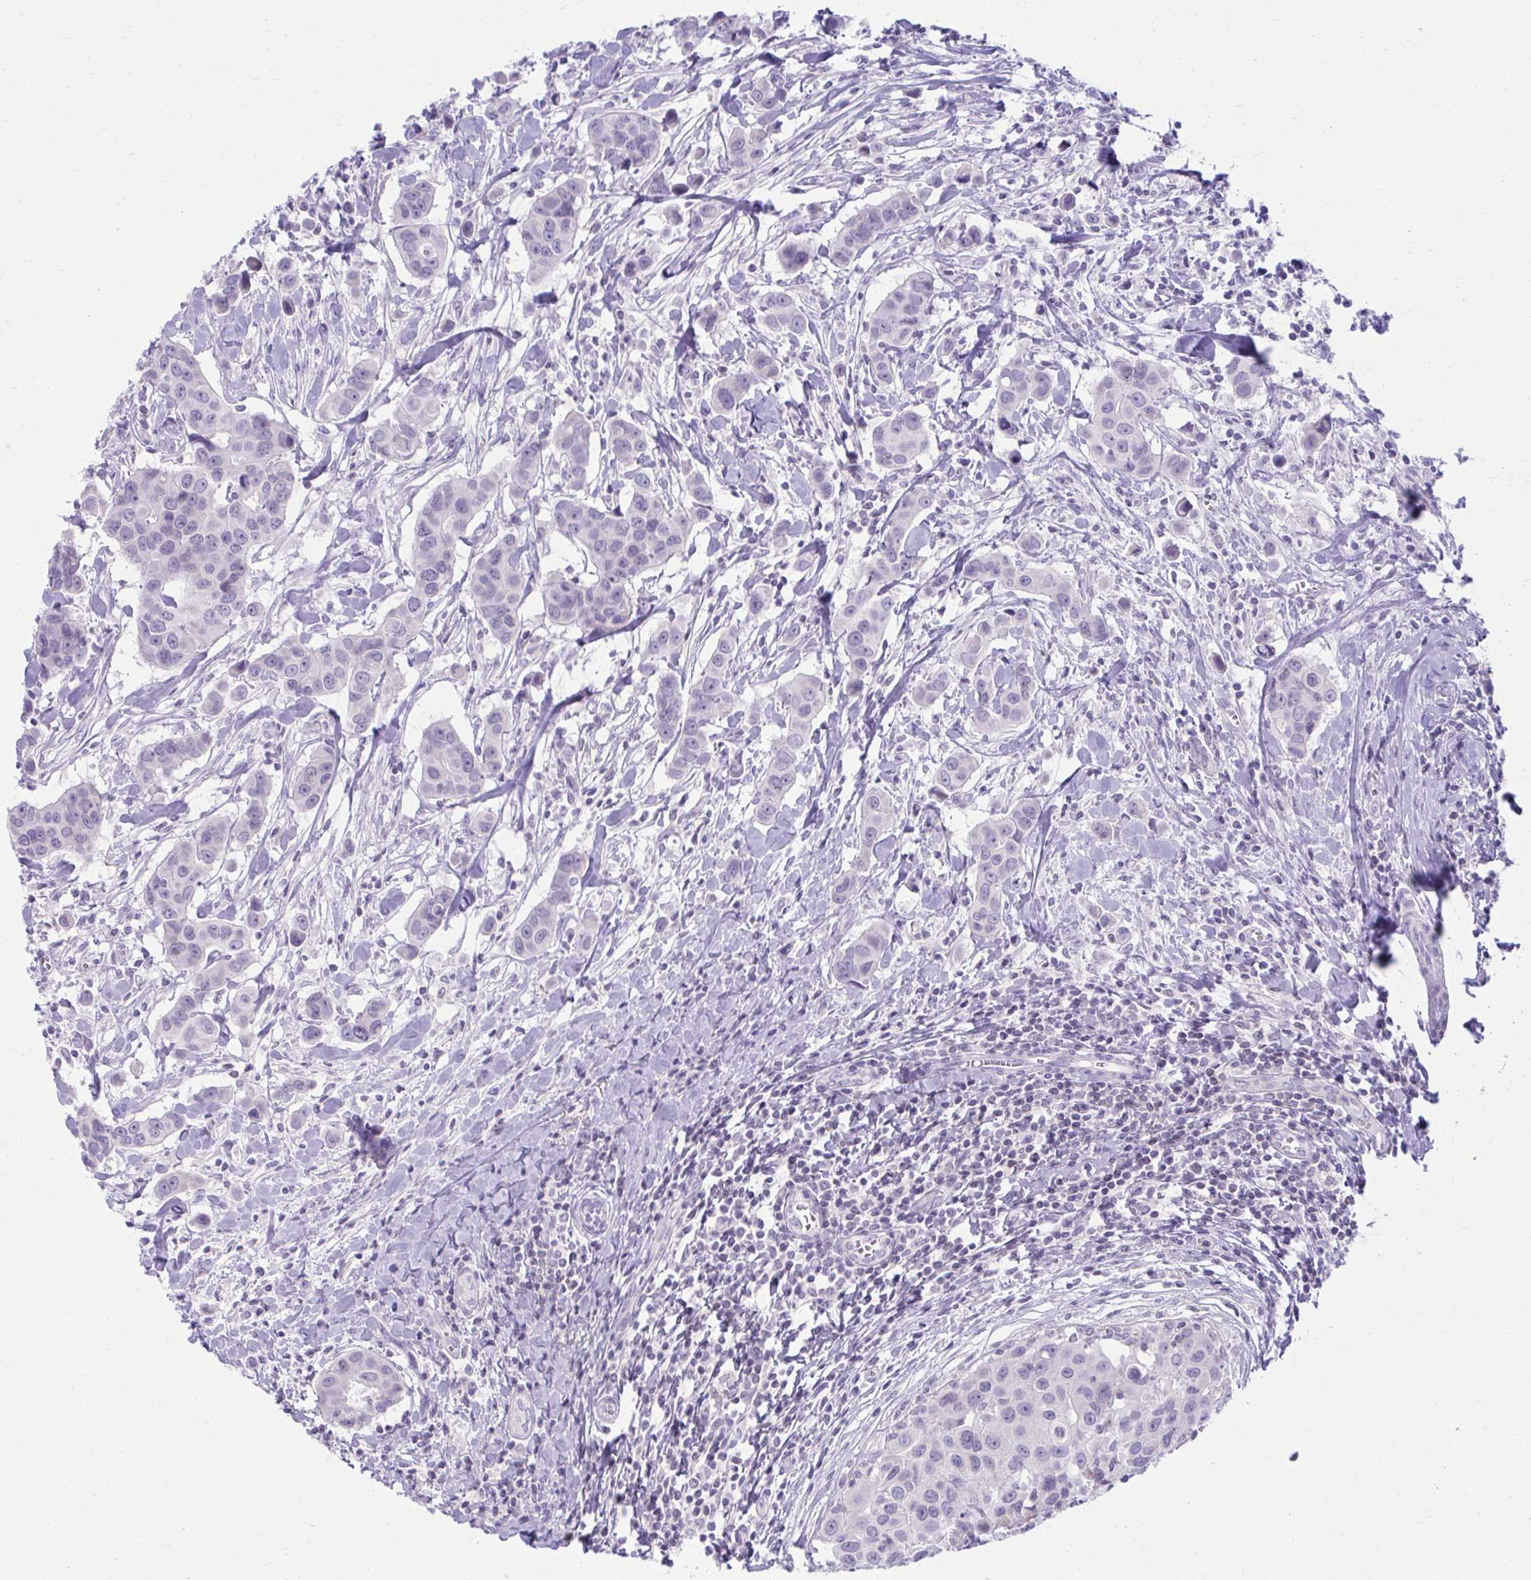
{"staining": {"intensity": "negative", "quantity": "none", "location": "none"}, "tissue": "breast cancer", "cell_type": "Tumor cells", "image_type": "cancer", "snomed": [{"axis": "morphology", "description": "Duct carcinoma"}, {"axis": "topography", "description": "Breast"}], "caption": "Histopathology image shows no significant protein positivity in tumor cells of breast infiltrating ductal carcinoma.", "gene": "OR7A5", "patient": {"sex": "female", "age": 24}}